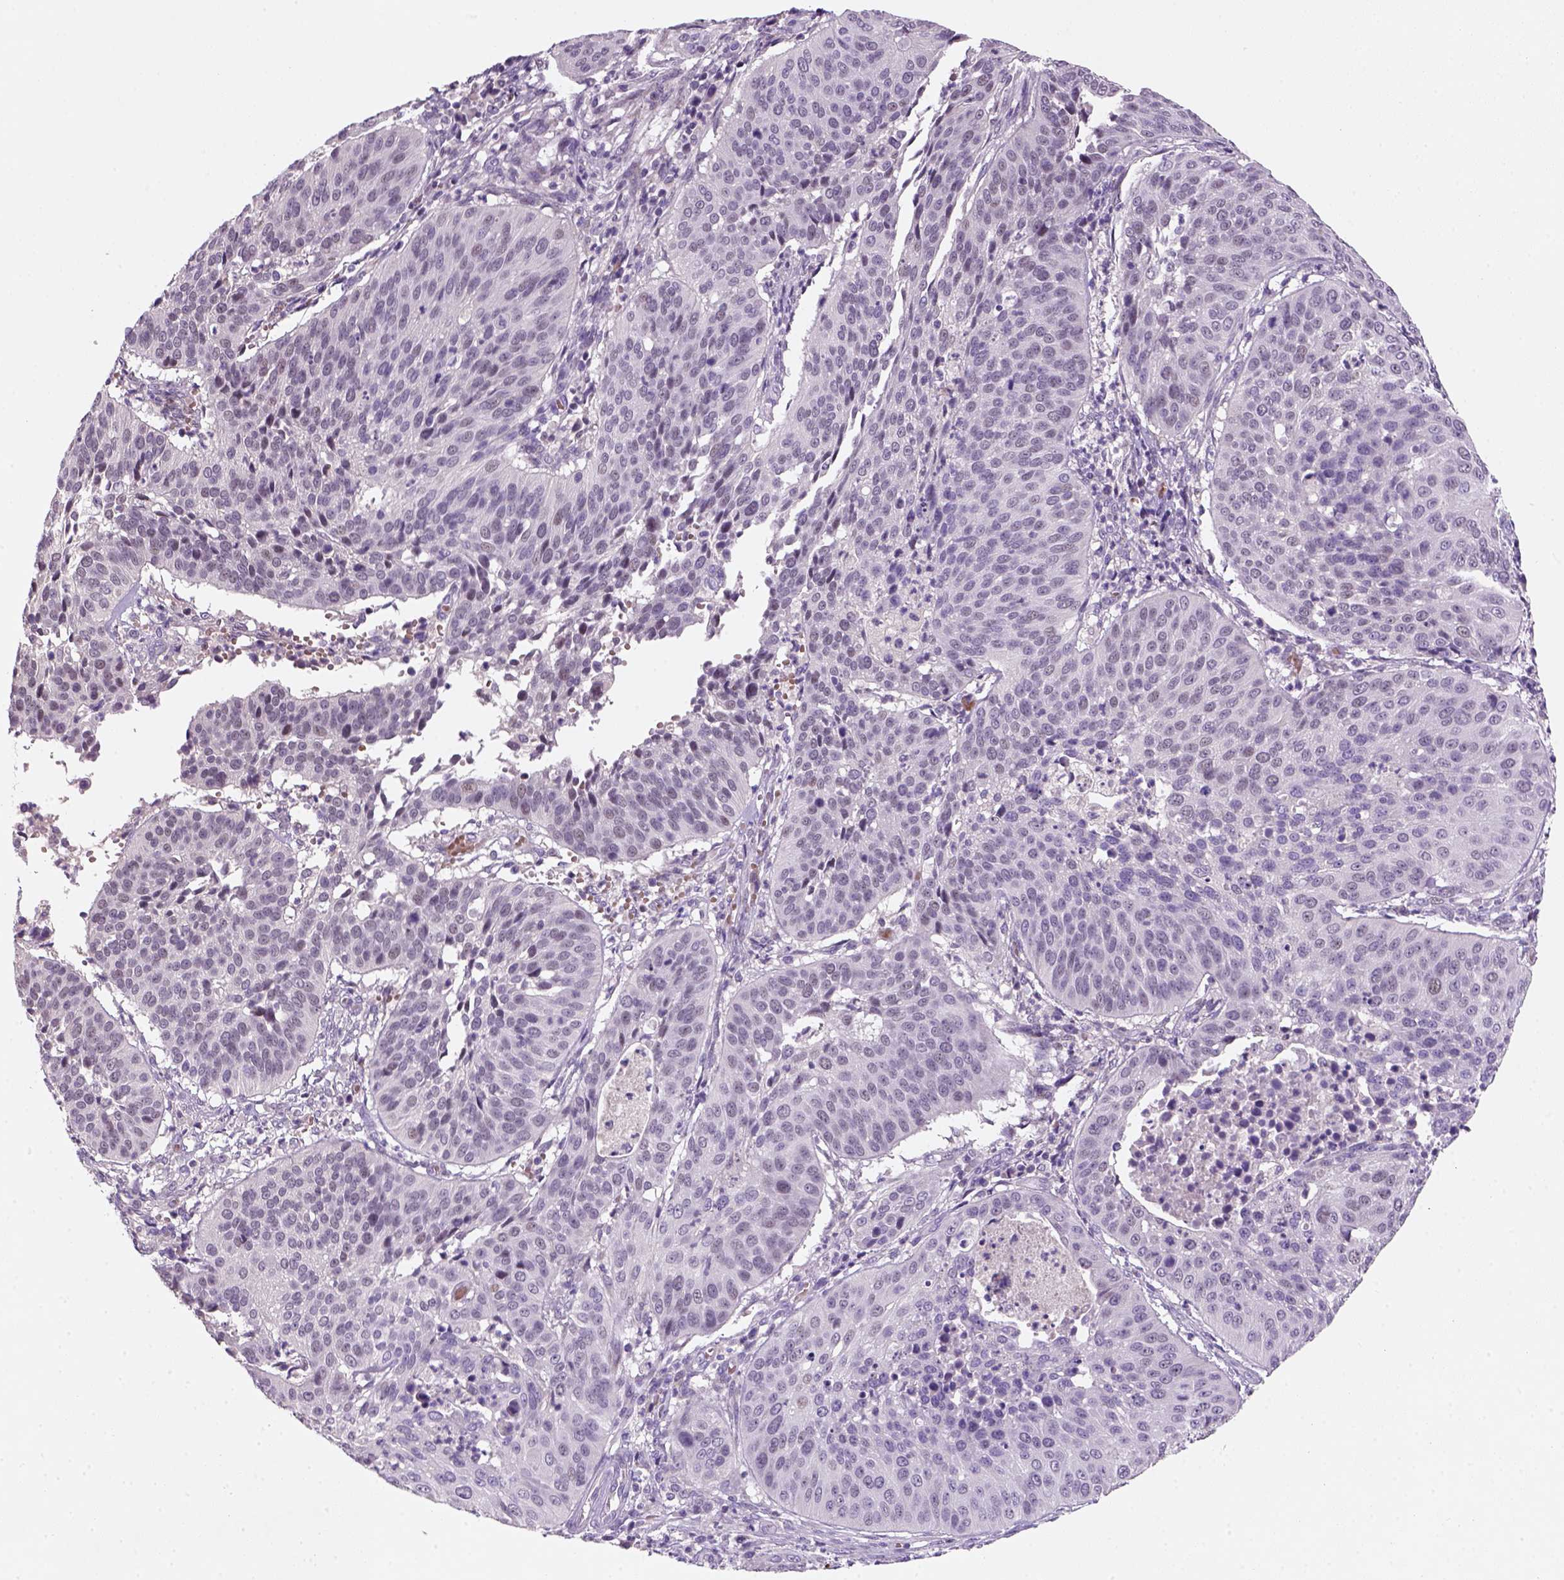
{"staining": {"intensity": "negative", "quantity": "none", "location": "none"}, "tissue": "cervical cancer", "cell_type": "Tumor cells", "image_type": "cancer", "snomed": [{"axis": "morphology", "description": "Normal tissue, NOS"}, {"axis": "morphology", "description": "Squamous cell carcinoma, NOS"}, {"axis": "topography", "description": "Cervix"}], "caption": "A histopathology image of human cervical cancer is negative for staining in tumor cells. Nuclei are stained in blue.", "gene": "ZMAT4", "patient": {"sex": "female", "age": 39}}